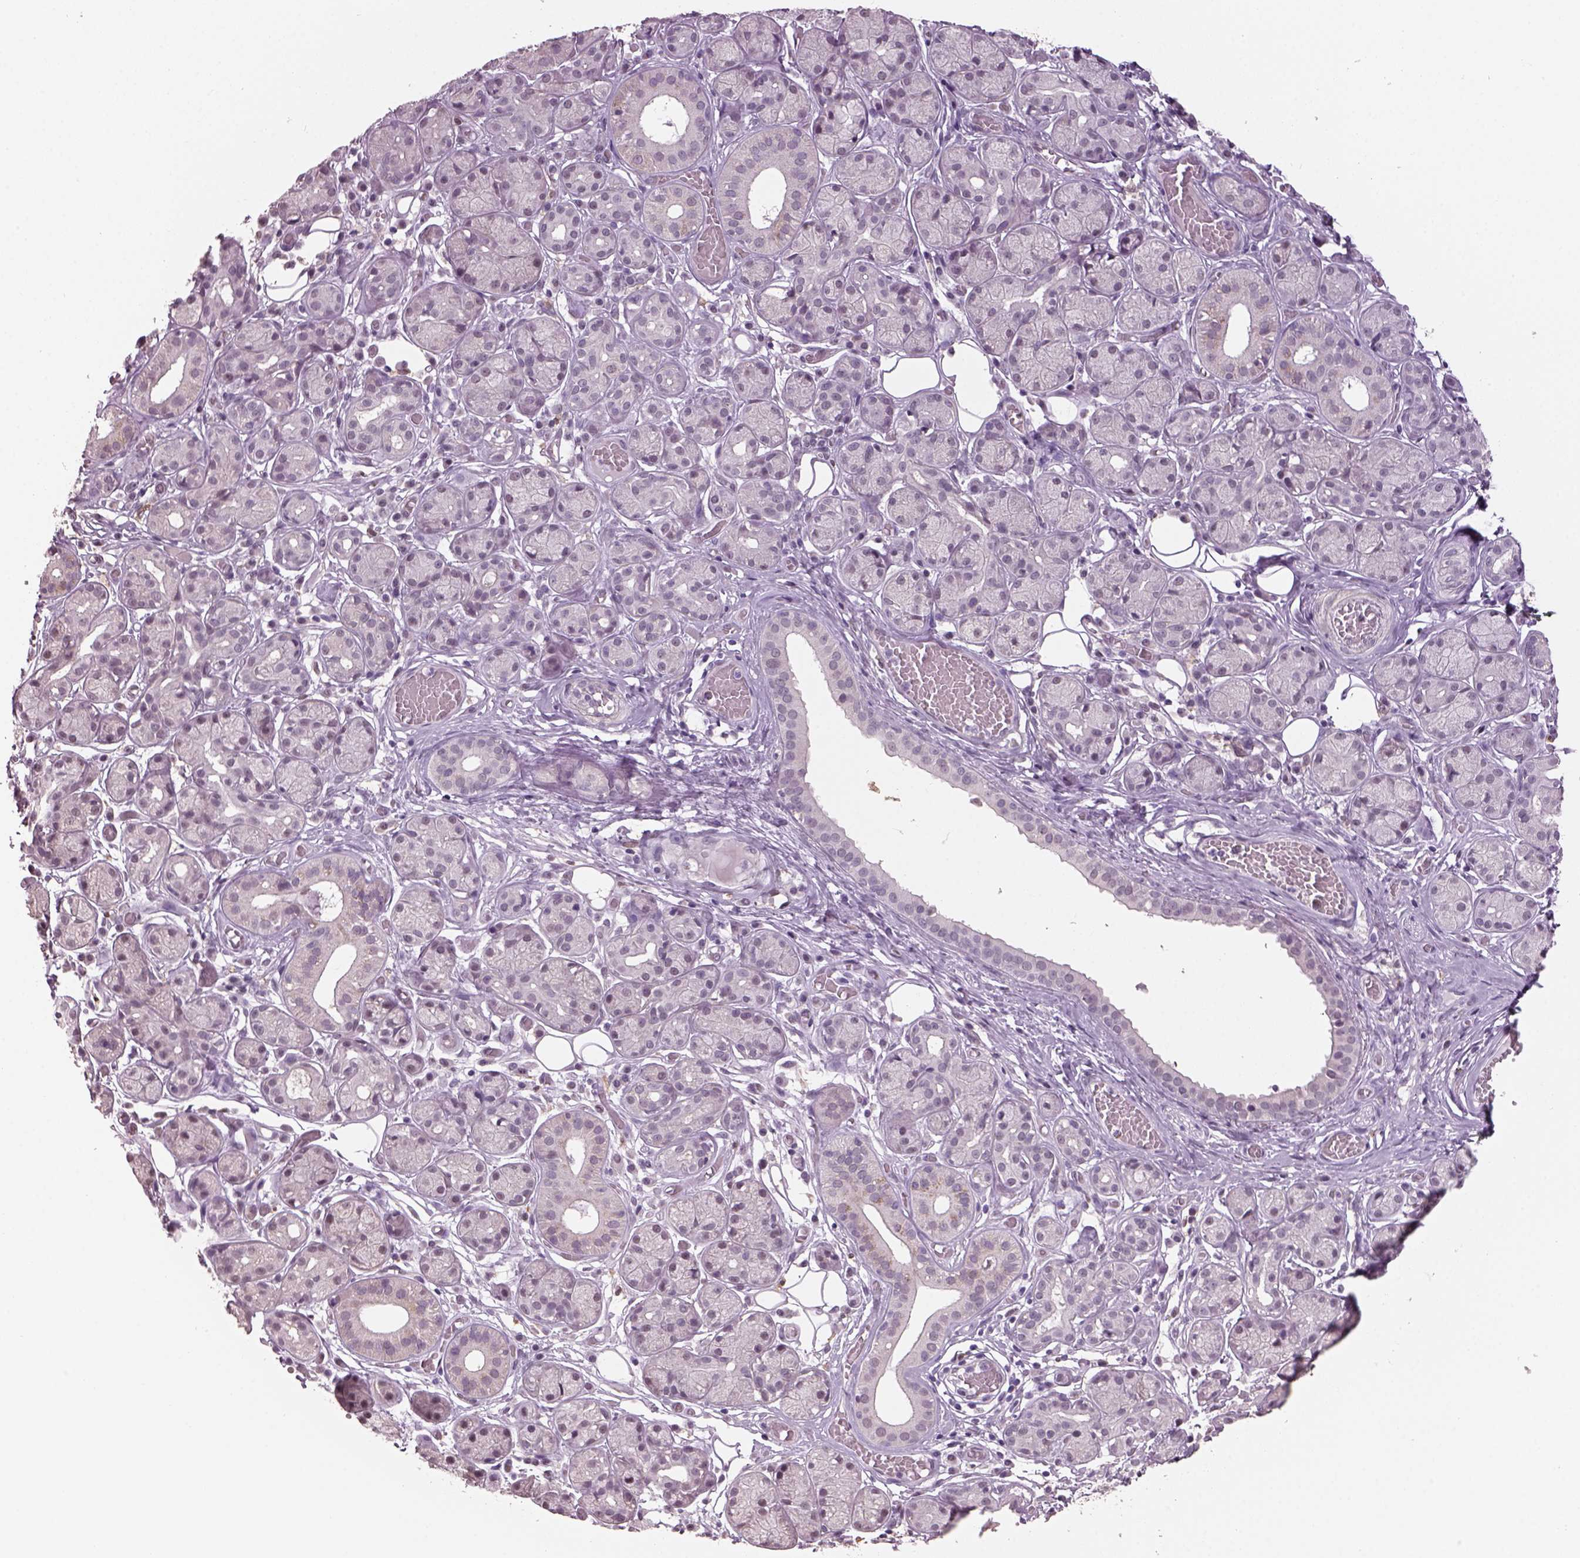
{"staining": {"intensity": "negative", "quantity": "none", "location": "none"}, "tissue": "salivary gland", "cell_type": "Glandular cells", "image_type": "normal", "snomed": [{"axis": "morphology", "description": "Normal tissue, NOS"}, {"axis": "topography", "description": "Salivary gland"}, {"axis": "topography", "description": "Peripheral nerve tissue"}], "caption": "Glandular cells are negative for brown protein staining in unremarkable salivary gland. (DAB immunohistochemistry with hematoxylin counter stain).", "gene": "NAT8B", "patient": {"sex": "male", "age": 71}}